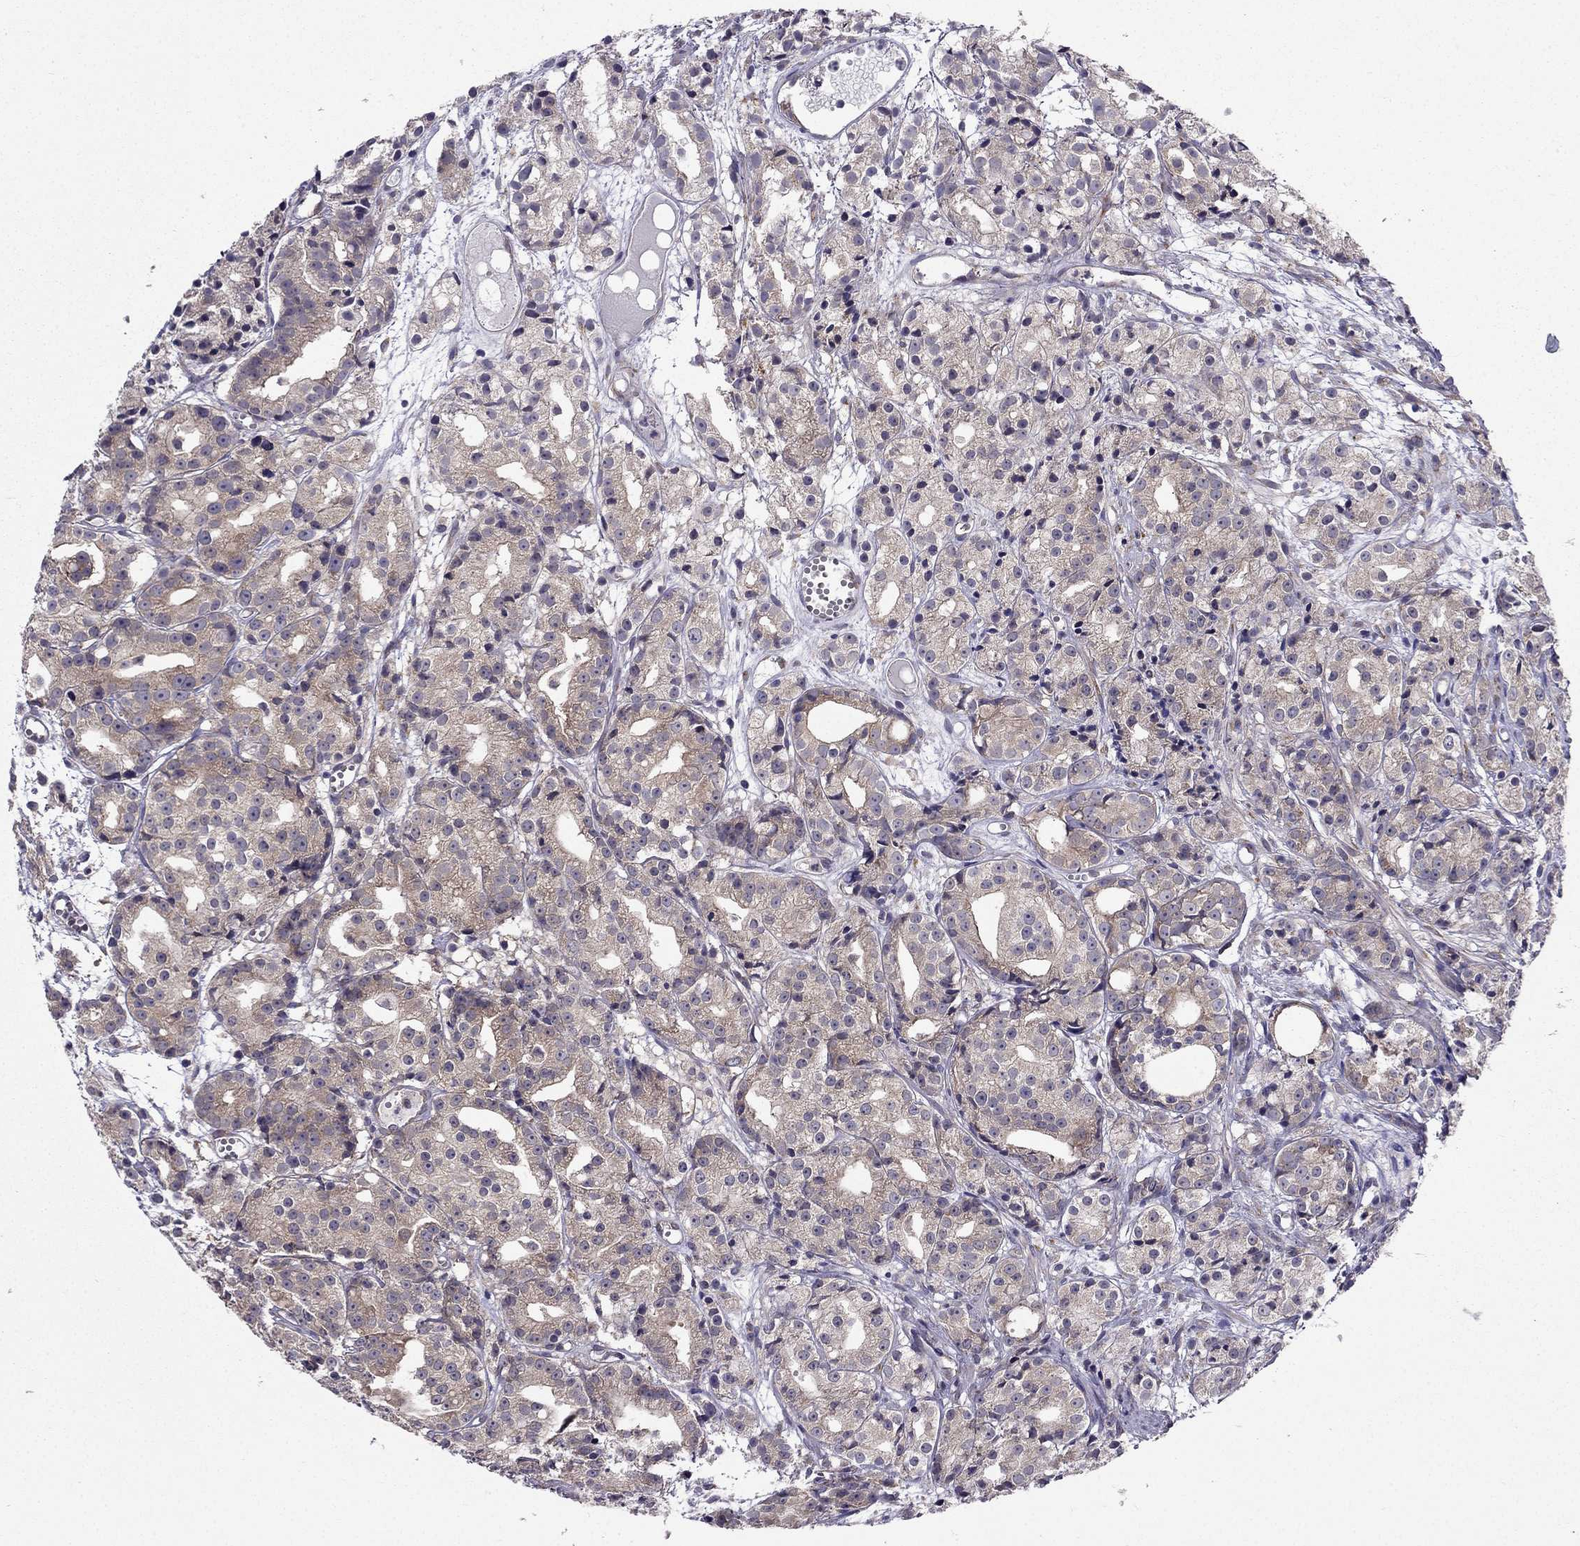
{"staining": {"intensity": "weak", "quantity": "25%-75%", "location": "cytoplasmic/membranous"}, "tissue": "prostate cancer", "cell_type": "Tumor cells", "image_type": "cancer", "snomed": [{"axis": "morphology", "description": "Adenocarcinoma, Medium grade"}, {"axis": "topography", "description": "Prostate"}], "caption": "Immunohistochemistry (IHC) (DAB) staining of human prostate adenocarcinoma (medium-grade) displays weak cytoplasmic/membranous protein positivity in about 25%-75% of tumor cells.", "gene": "ARHGEF28", "patient": {"sex": "male", "age": 74}}